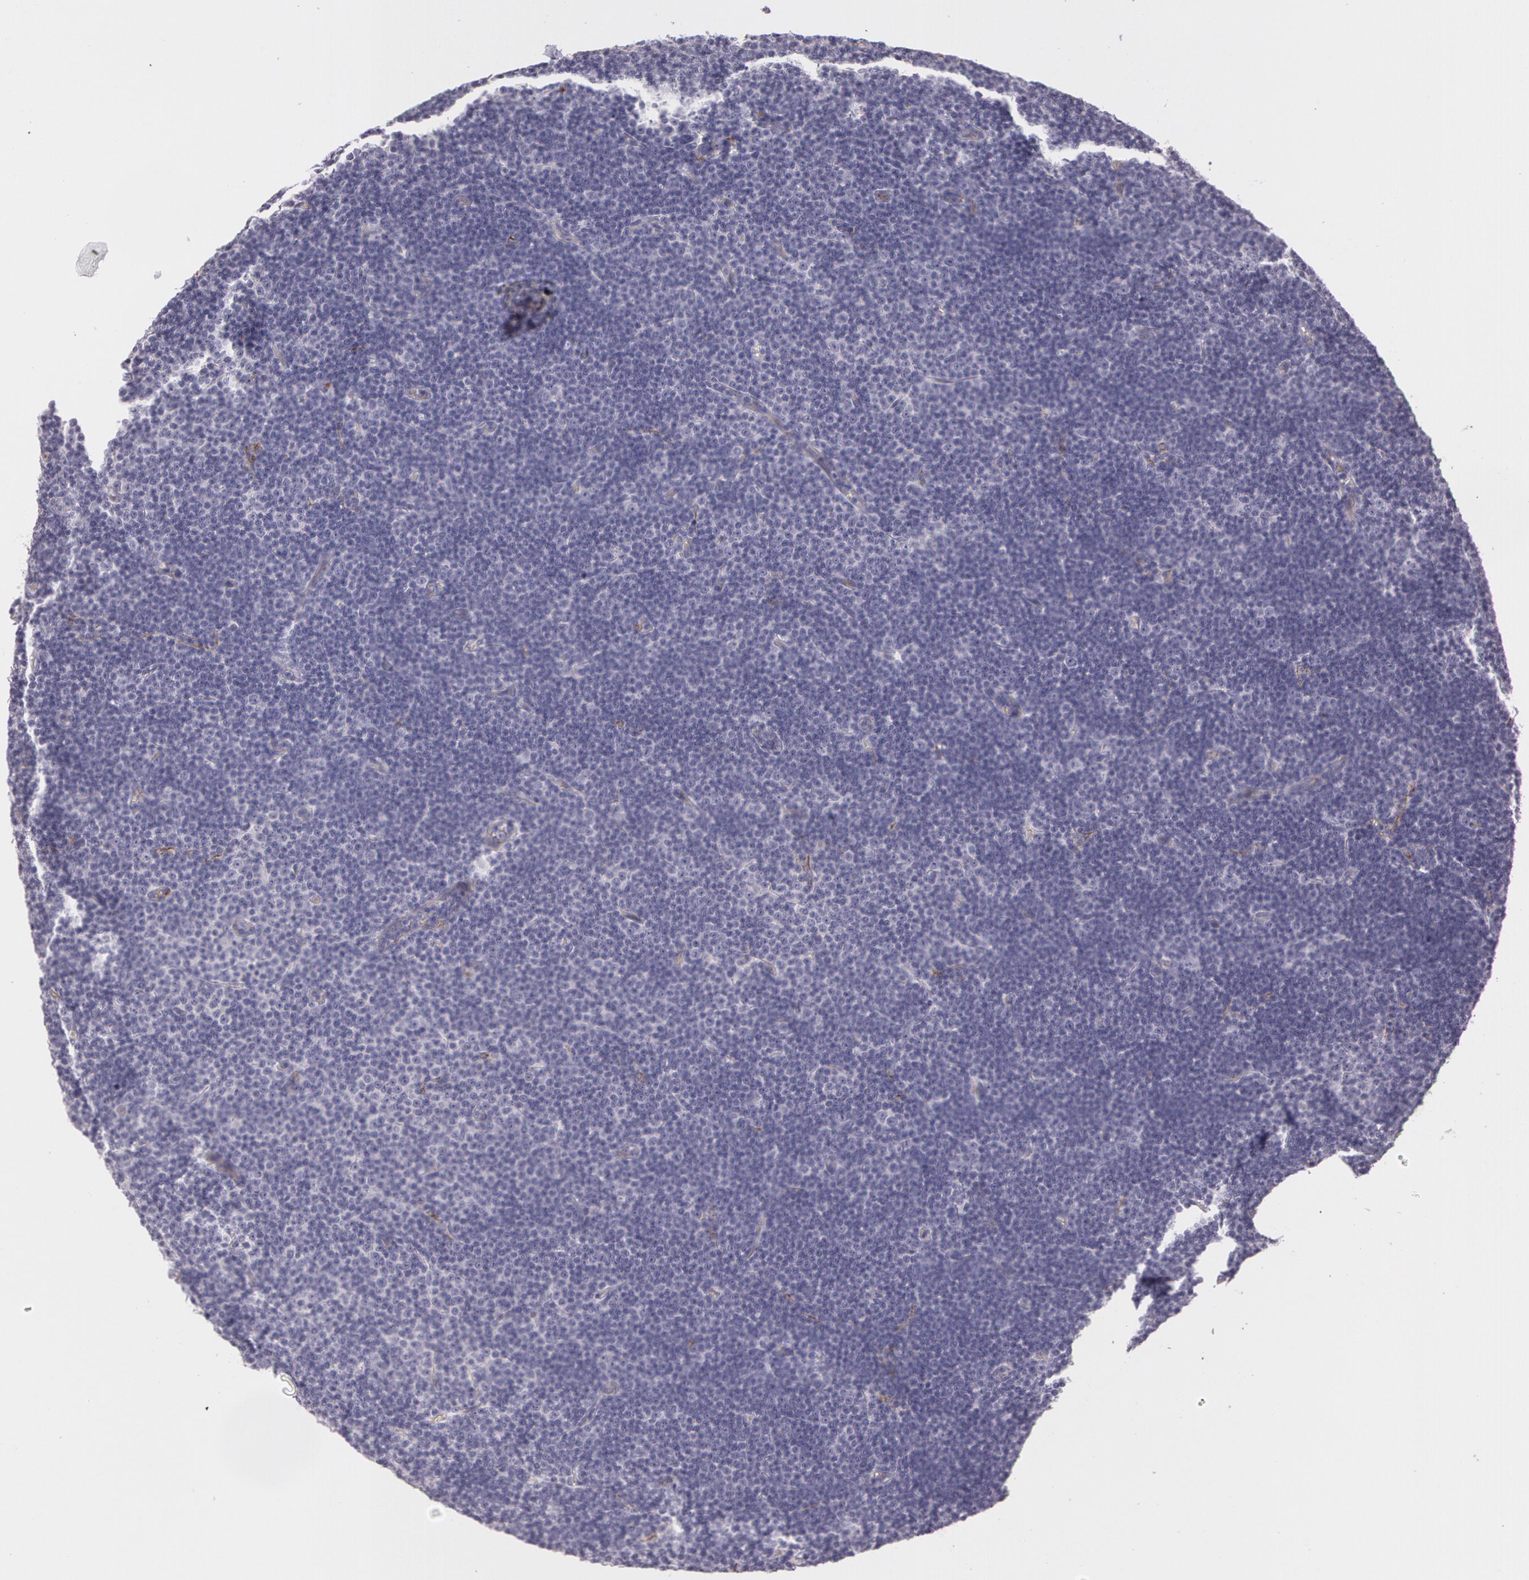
{"staining": {"intensity": "negative", "quantity": "none", "location": "none"}, "tissue": "lymphoma", "cell_type": "Tumor cells", "image_type": "cancer", "snomed": [{"axis": "morphology", "description": "Malignant lymphoma, non-Hodgkin's type, Low grade"}, {"axis": "topography", "description": "Lymph node"}], "caption": "The photomicrograph shows no staining of tumor cells in malignant lymphoma, non-Hodgkin's type (low-grade). (DAB immunohistochemistry (IHC) with hematoxylin counter stain).", "gene": "APP", "patient": {"sex": "male", "age": 57}}